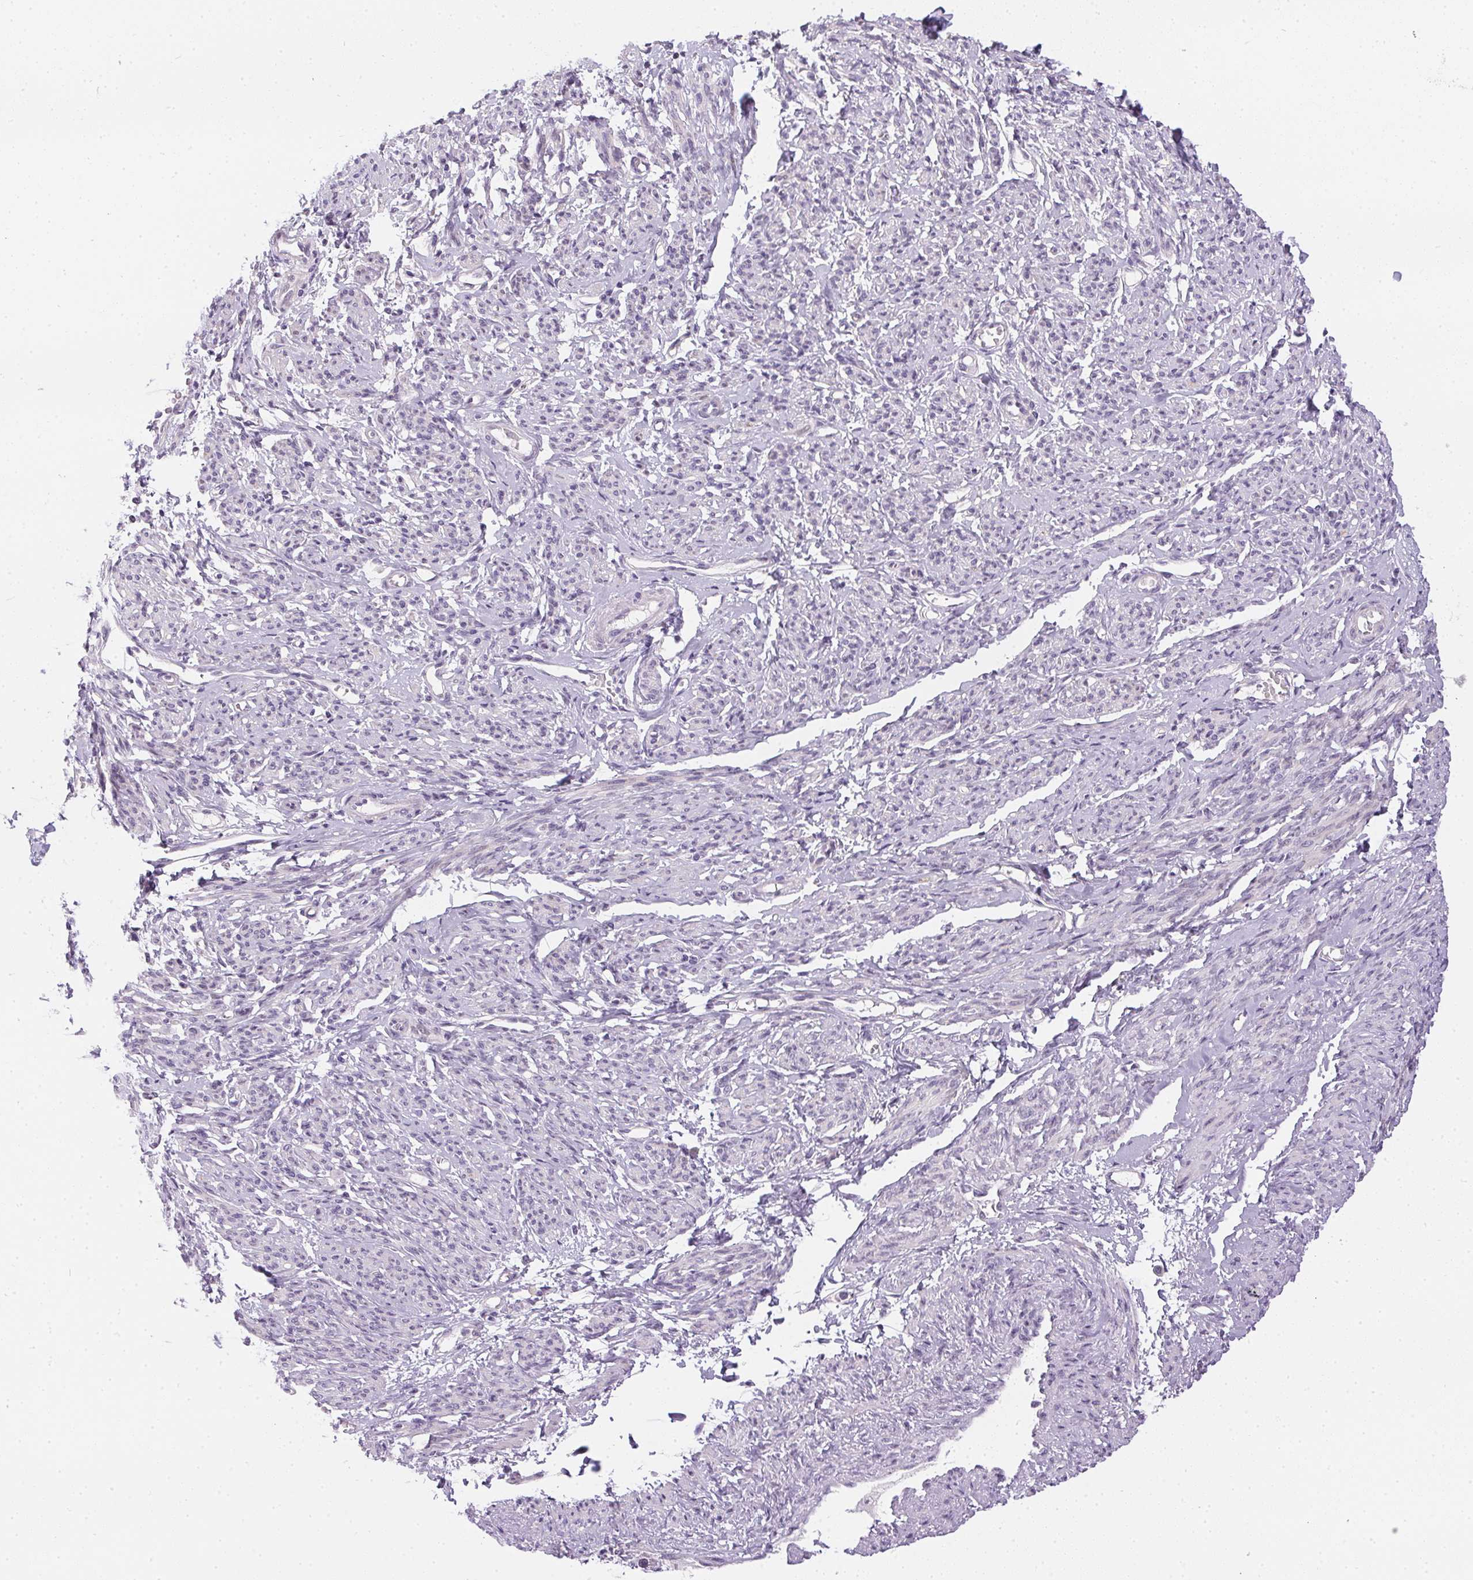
{"staining": {"intensity": "negative", "quantity": "none", "location": "none"}, "tissue": "smooth muscle", "cell_type": "Smooth muscle cells", "image_type": "normal", "snomed": [{"axis": "morphology", "description": "Normal tissue, NOS"}, {"axis": "topography", "description": "Smooth muscle"}], "caption": "Human smooth muscle stained for a protein using IHC demonstrates no positivity in smooth muscle cells.", "gene": "GSDMC", "patient": {"sex": "female", "age": 65}}